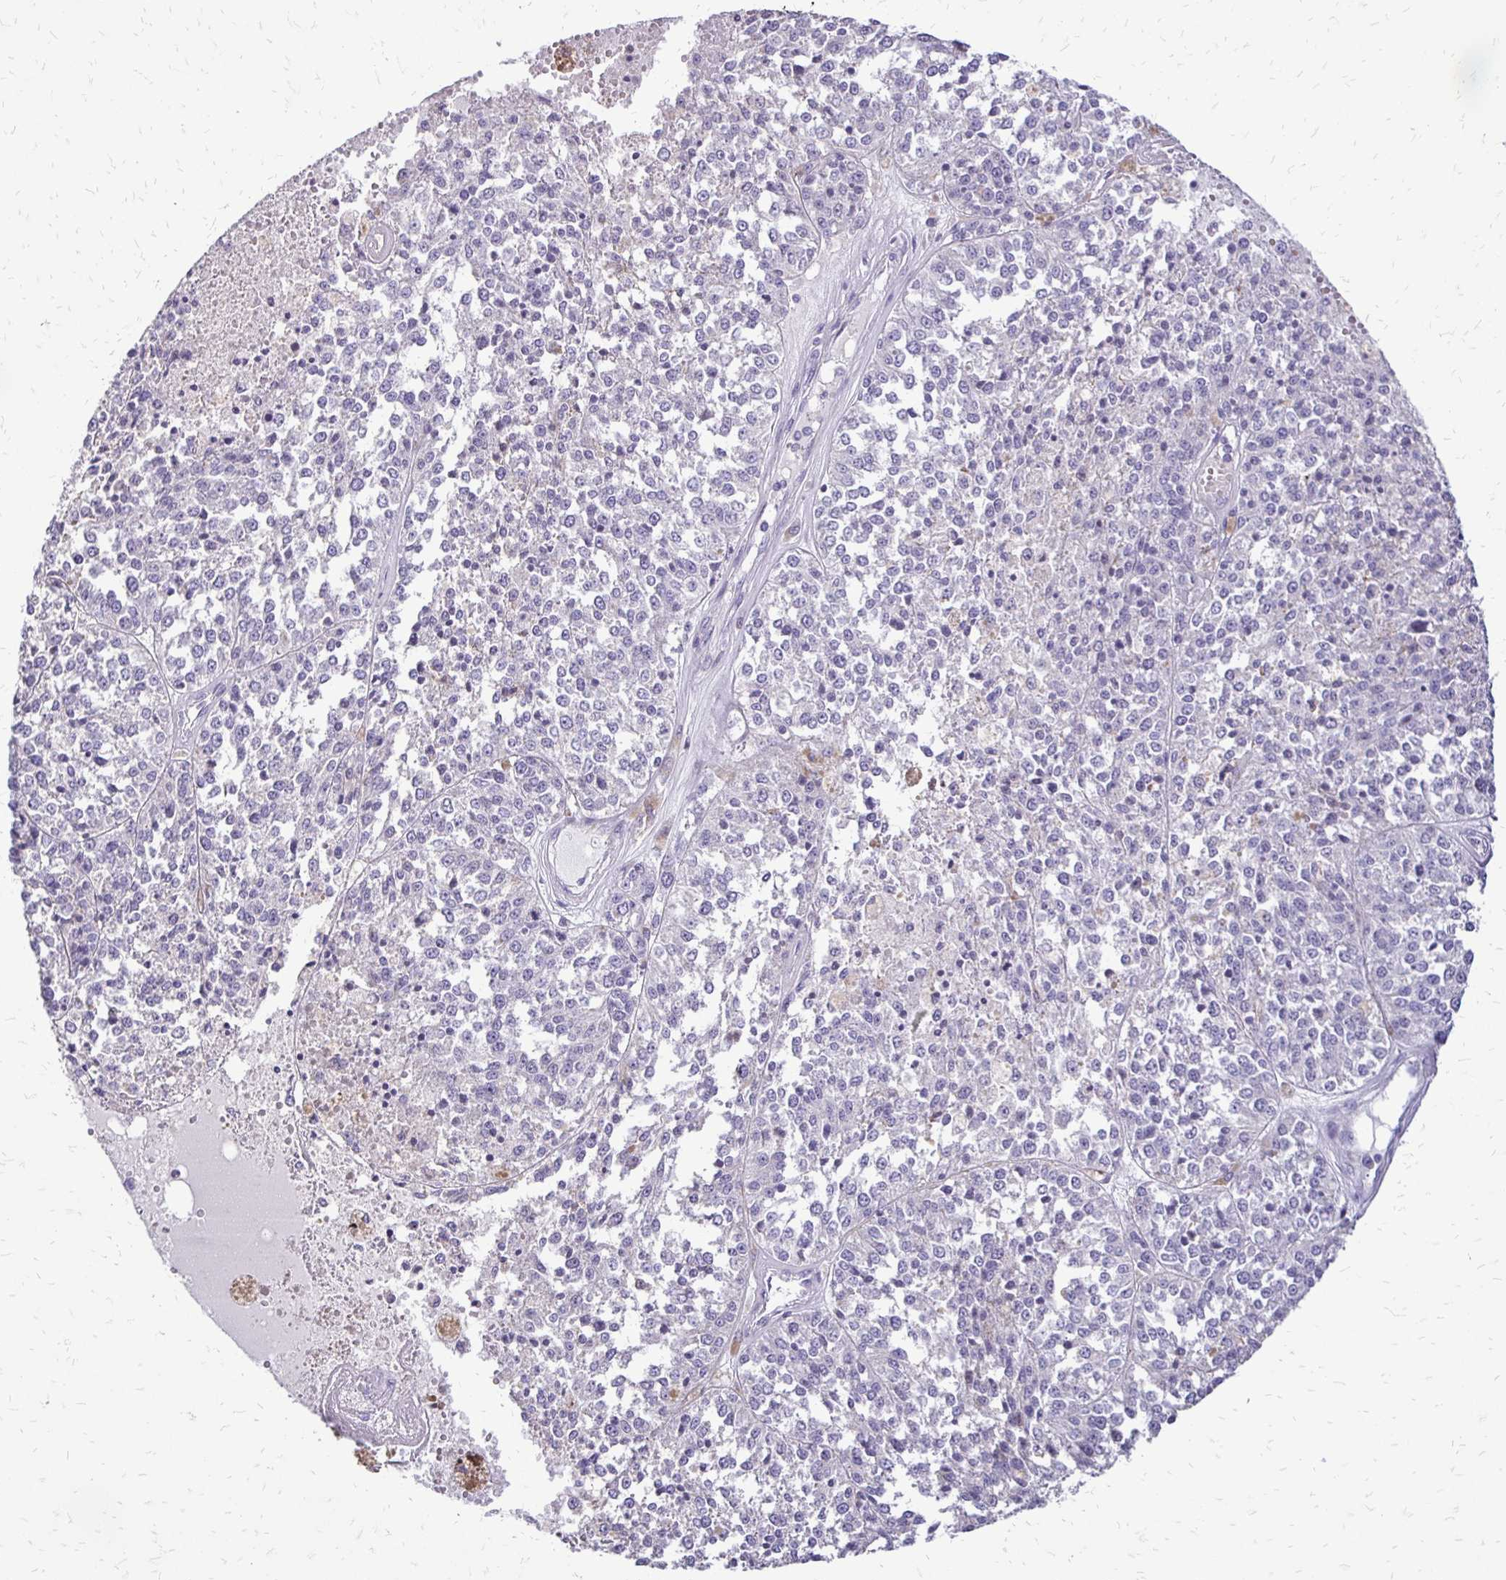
{"staining": {"intensity": "negative", "quantity": "none", "location": "none"}, "tissue": "melanoma", "cell_type": "Tumor cells", "image_type": "cancer", "snomed": [{"axis": "morphology", "description": "Malignant melanoma, Metastatic site"}, {"axis": "topography", "description": "Lymph node"}], "caption": "IHC photomicrograph of neoplastic tissue: melanoma stained with DAB displays no significant protein expression in tumor cells.", "gene": "ALPG", "patient": {"sex": "female", "age": 64}}